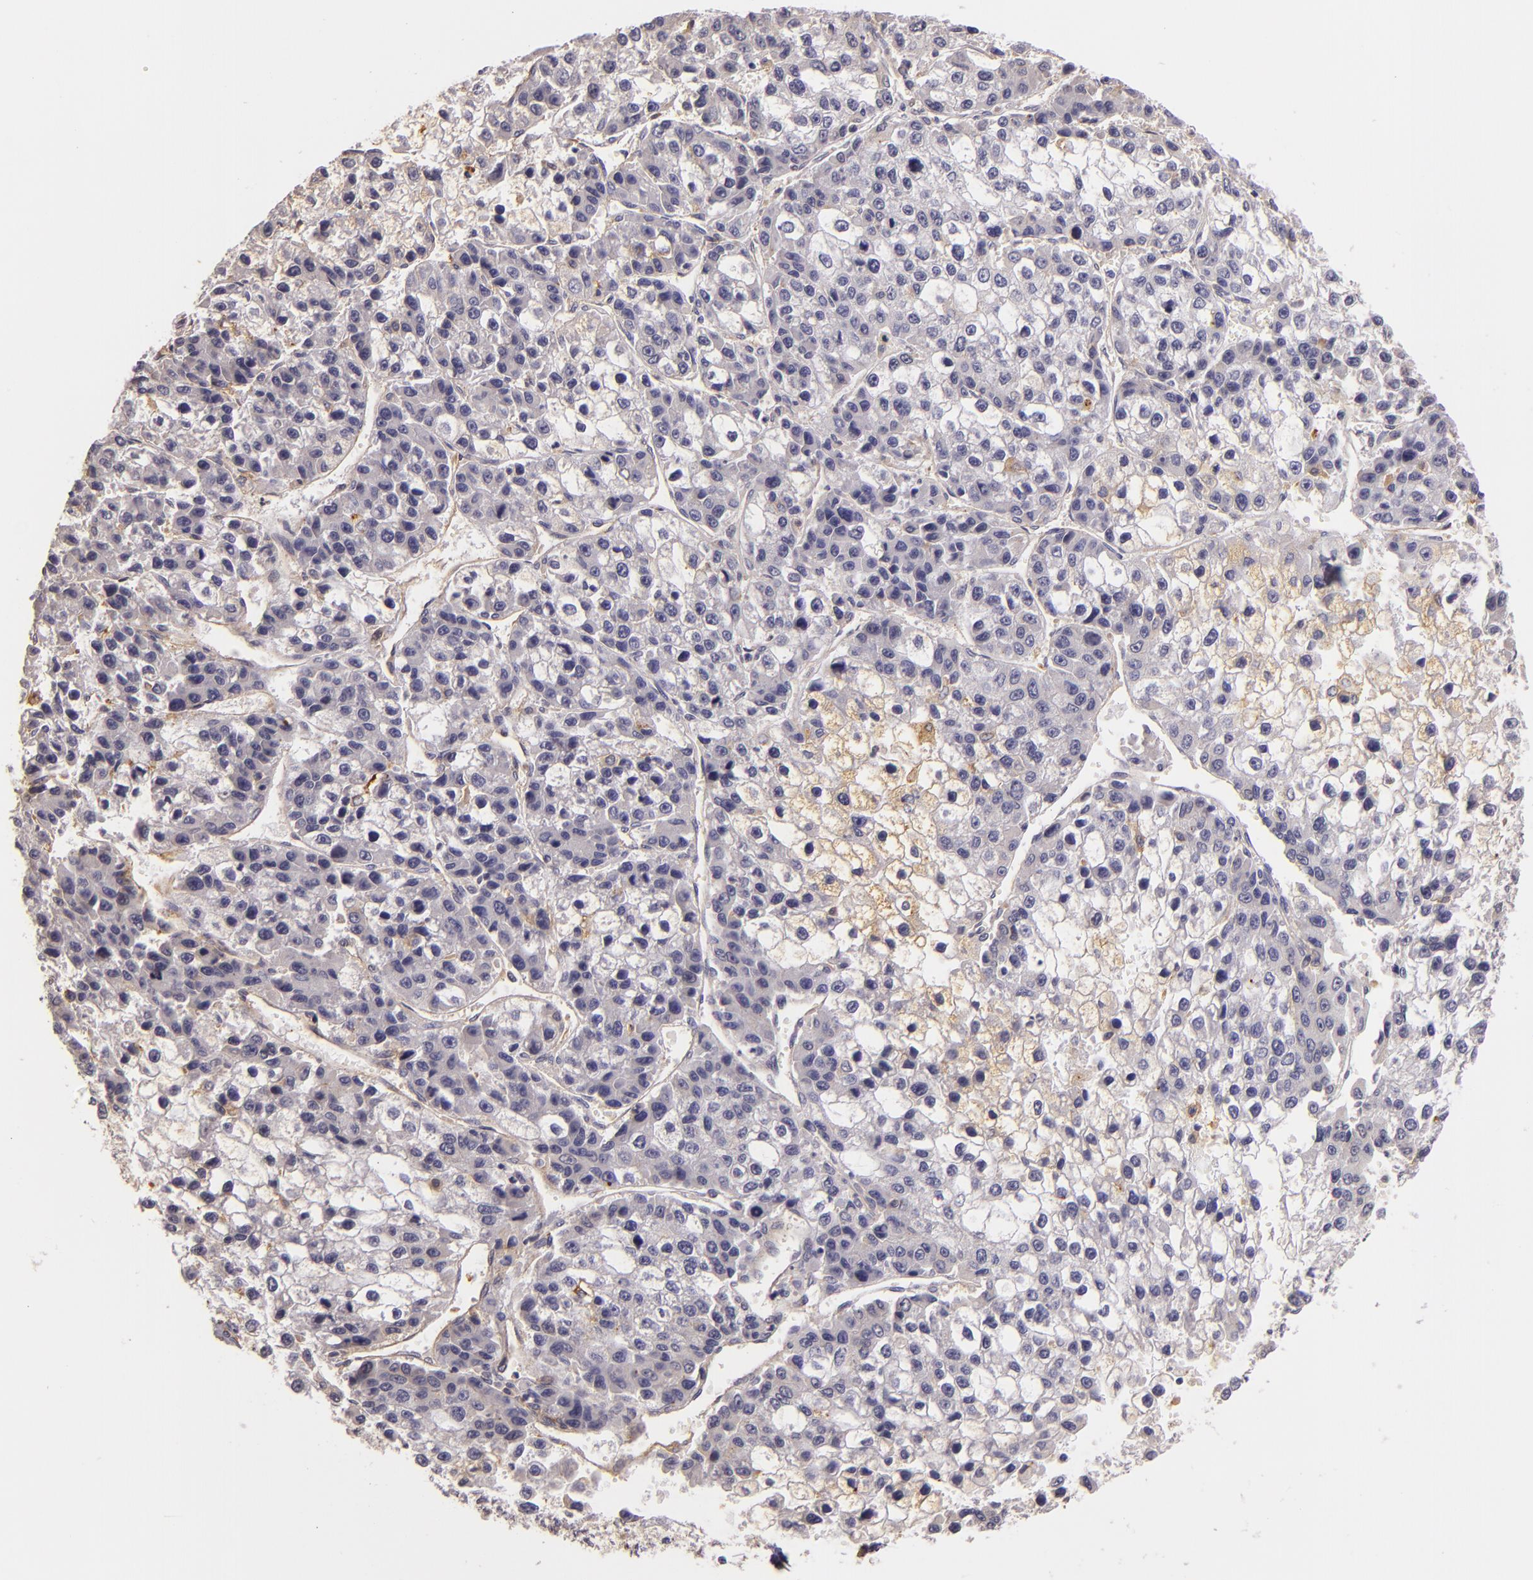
{"staining": {"intensity": "weak", "quantity": "<25%", "location": "cytoplasmic/membranous"}, "tissue": "liver cancer", "cell_type": "Tumor cells", "image_type": "cancer", "snomed": [{"axis": "morphology", "description": "Carcinoma, Hepatocellular, NOS"}, {"axis": "topography", "description": "Liver"}], "caption": "High power microscopy histopathology image of an IHC histopathology image of liver cancer (hepatocellular carcinoma), revealing no significant expression in tumor cells.", "gene": "CTSF", "patient": {"sex": "female", "age": 66}}